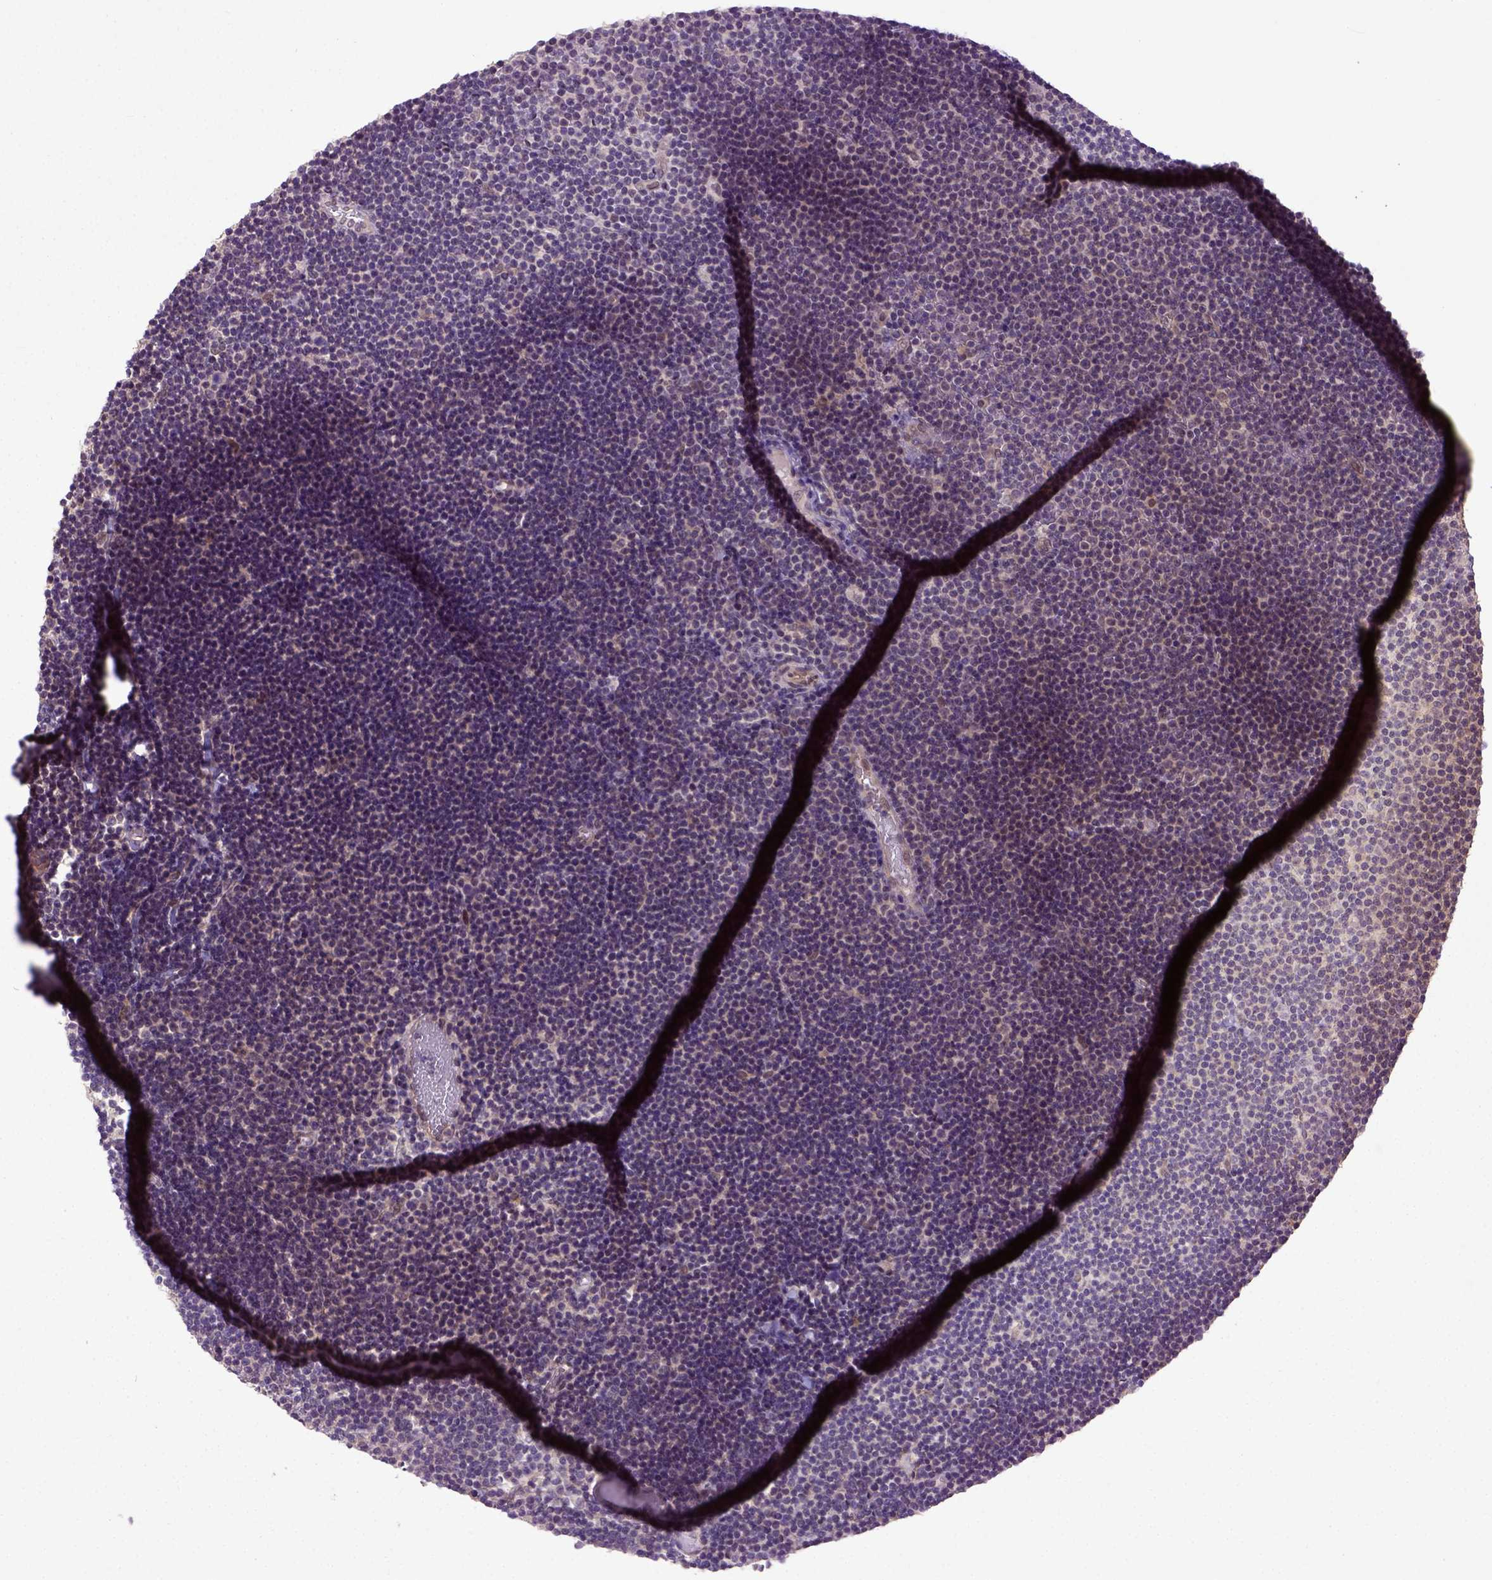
{"staining": {"intensity": "negative", "quantity": "none", "location": "none"}, "tissue": "lymphoma", "cell_type": "Tumor cells", "image_type": "cancer", "snomed": [{"axis": "morphology", "description": "Malignant lymphoma, non-Hodgkin's type, Low grade"}, {"axis": "topography", "description": "Brain"}], "caption": "An immunohistochemistry photomicrograph of lymphoma is shown. There is no staining in tumor cells of lymphoma.", "gene": "UBA3", "patient": {"sex": "female", "age": 66}}